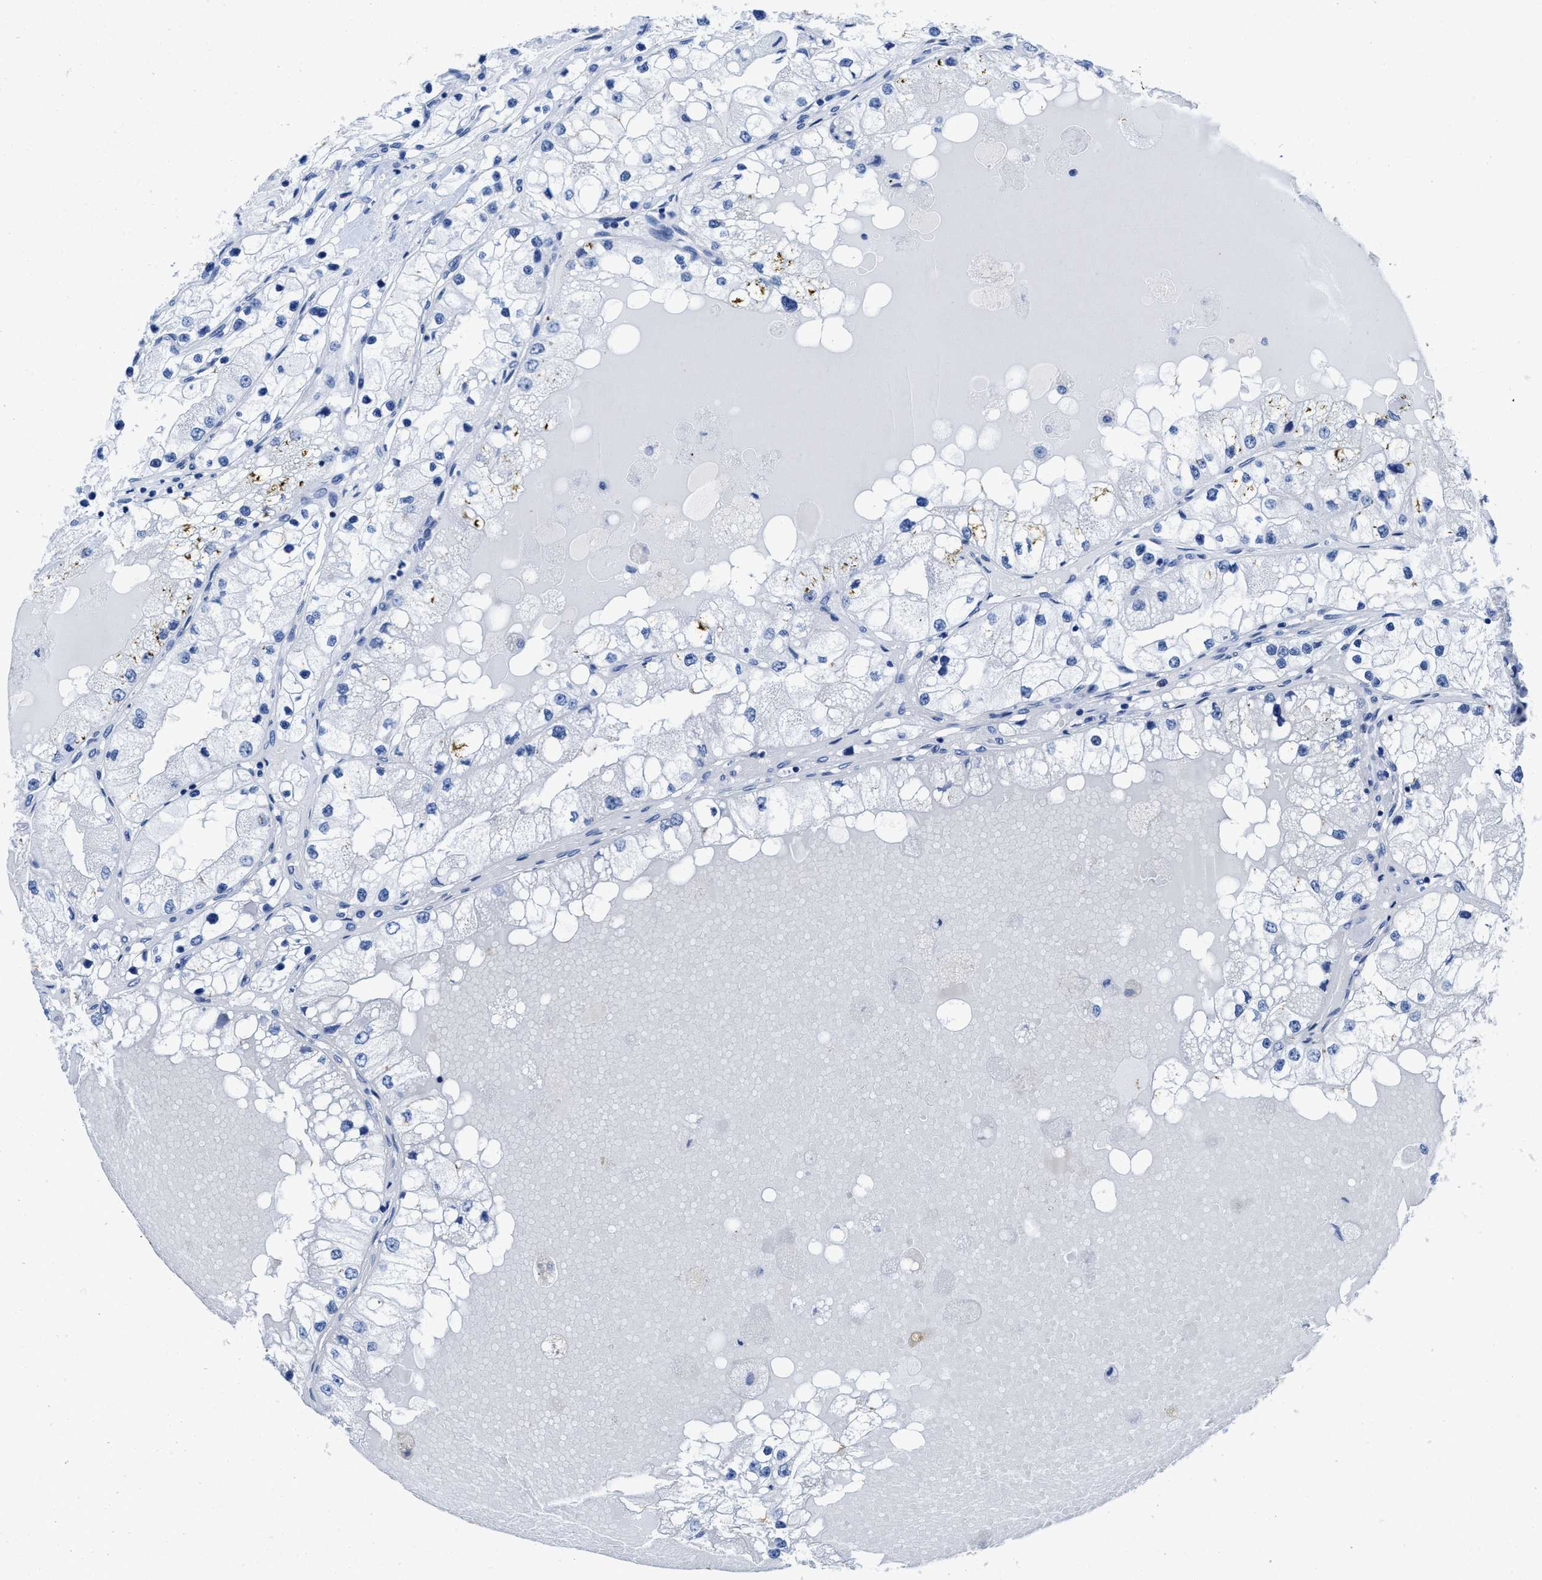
{"staining": {"intensity": "negative", "quantity": "none", "location": "none"}, "tissue": "renal cancer", "cell_type": "Tumor cells", "image_type": "cancer", "snomed": [{"axis": "morphology", "description": "Adenocarcinoma, NOS"}, {"axis": "topography", "description": "Kidney"}], "caption": "Human renal cancer stained for a protein using immunohistochemistry (IHC) exhibits no staining in tumor cells.", "gene": "HOOK1", "patient": {"sex": "male", "age": 68}}